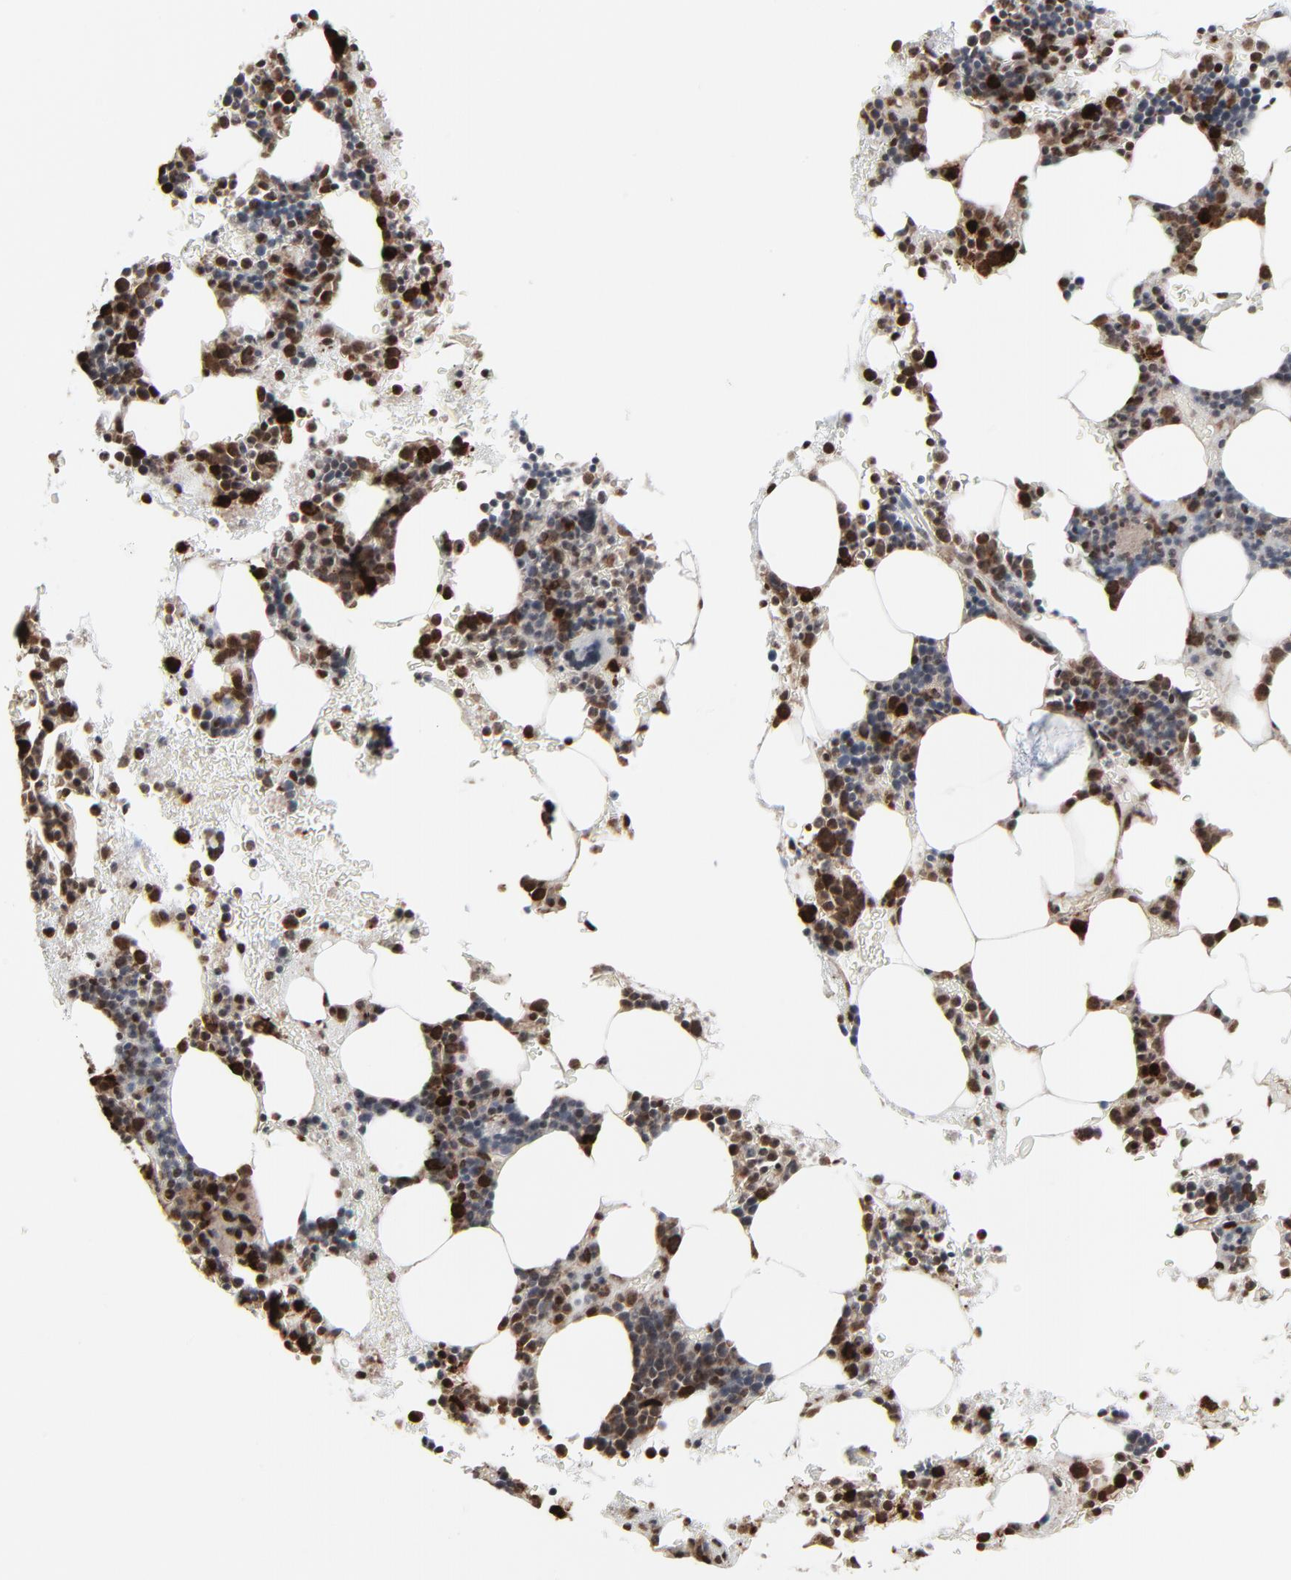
{"staining": {"intensity": "strong", "quantity": "25%-75%", "location": "nuclear"}, "tissue": "bone marrow", "cell_type": "Hematopoietic cells", "image_type": "normal", "snomed": [{"axis": "morphology", "description": "Normal tissue, NOS"}, {"axis": "topography", "description": "Bone marrow"}], "caption": "IHC histopathology image of unremarkable bone marrow: bone marrow stained using immunohistochemistry shows high levels of strong protein expression localized specifically in the nuclear of hematopoietic cells, appearing as a nuclear brown color.", "gene": "MEIS2", "patient": {"sex": "male", "age": 78}}